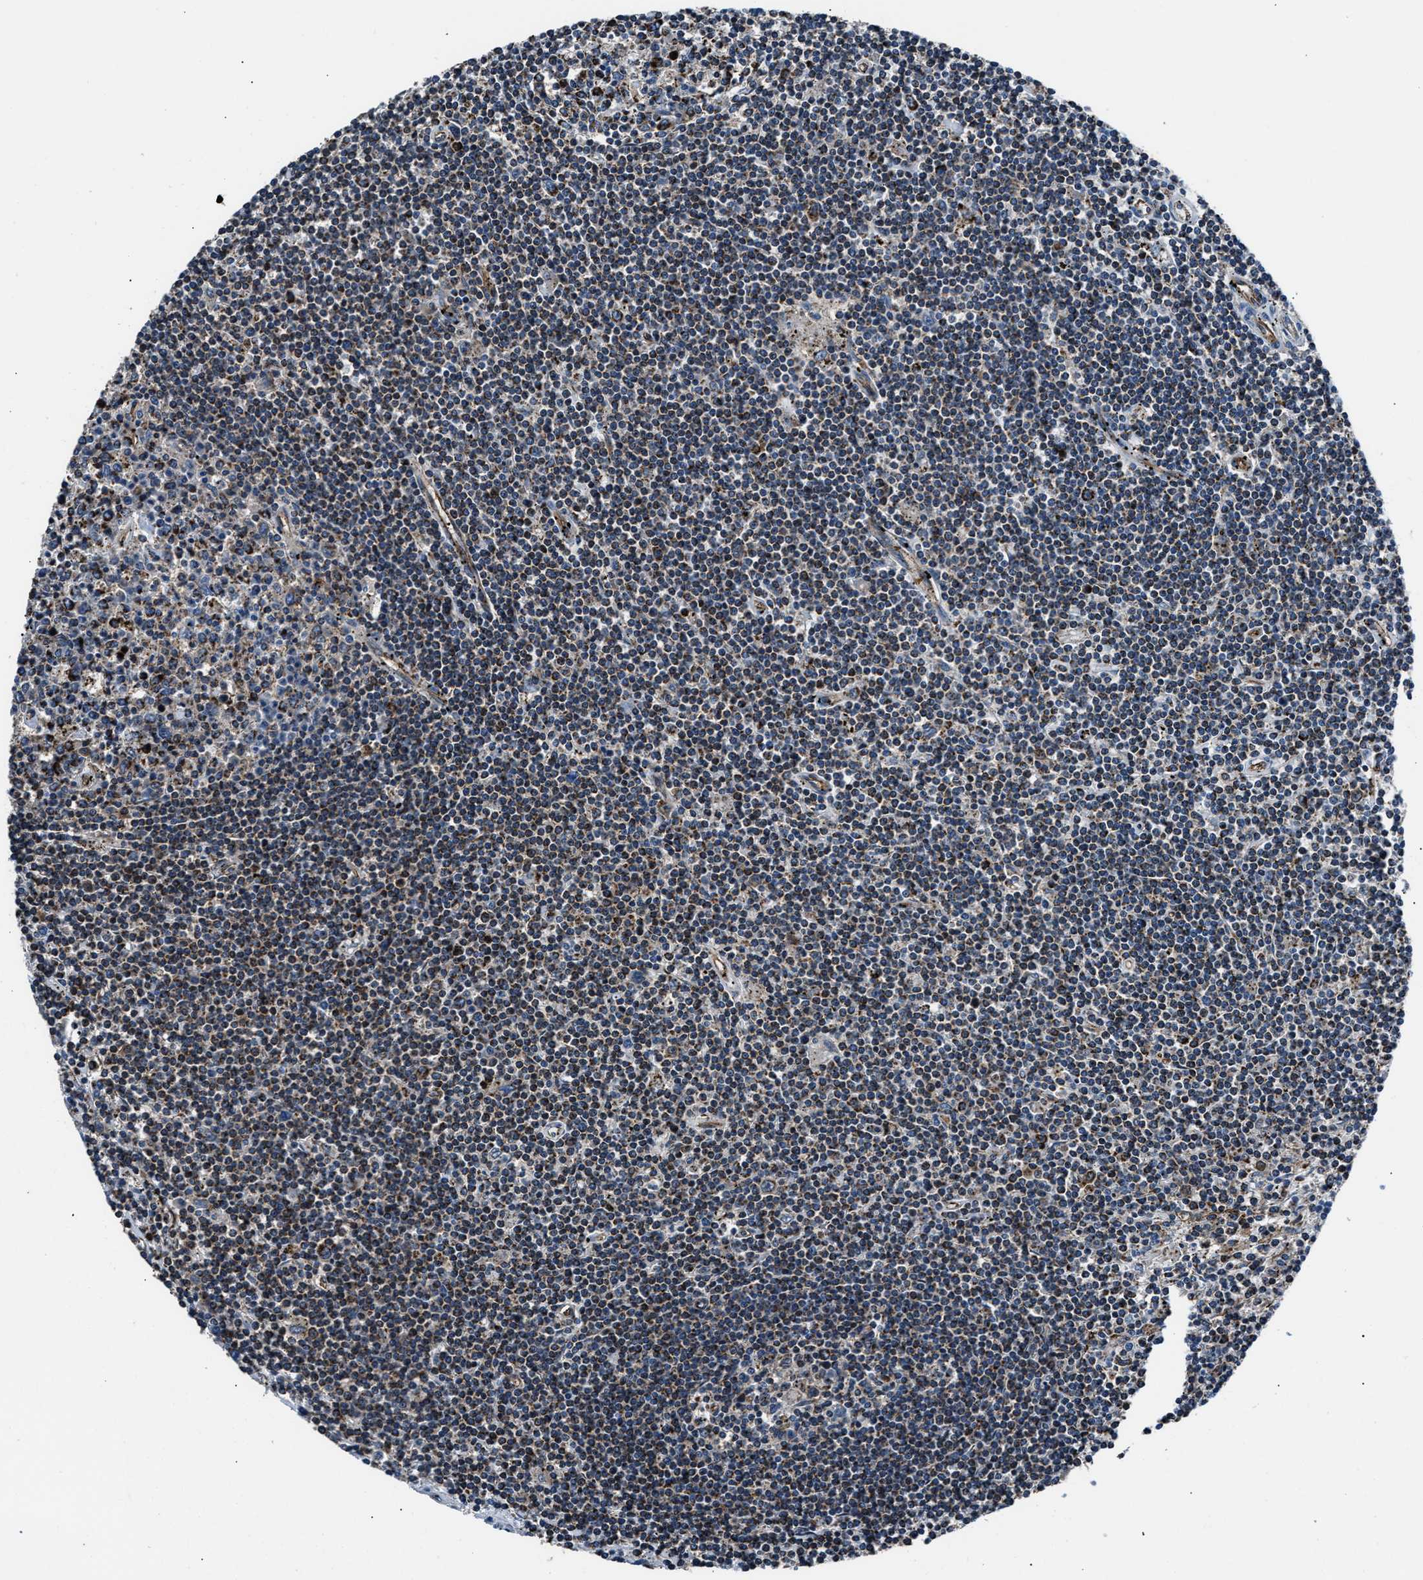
{"staining": {"intensity": "moderate", "quantity": ">75%", "location": "cytoplasmic/membranous"}, "tissue": "lymphoma", "cell_type": "Tumor cells", "image_type": "cancer", "snomed": [{"axis": "morphology", "description": "Malignant lymphoma, non-Hodgkin's type, Low grade"}, {"axis": "topography", "description": "Spleen"}], "caption": "Lymphoma stained for a protein exhibits moderate cytoplasmic/membranous positivity in tumor cells.", "gene": "GGCT", "patient": {"sex": "male", "age": 76}}